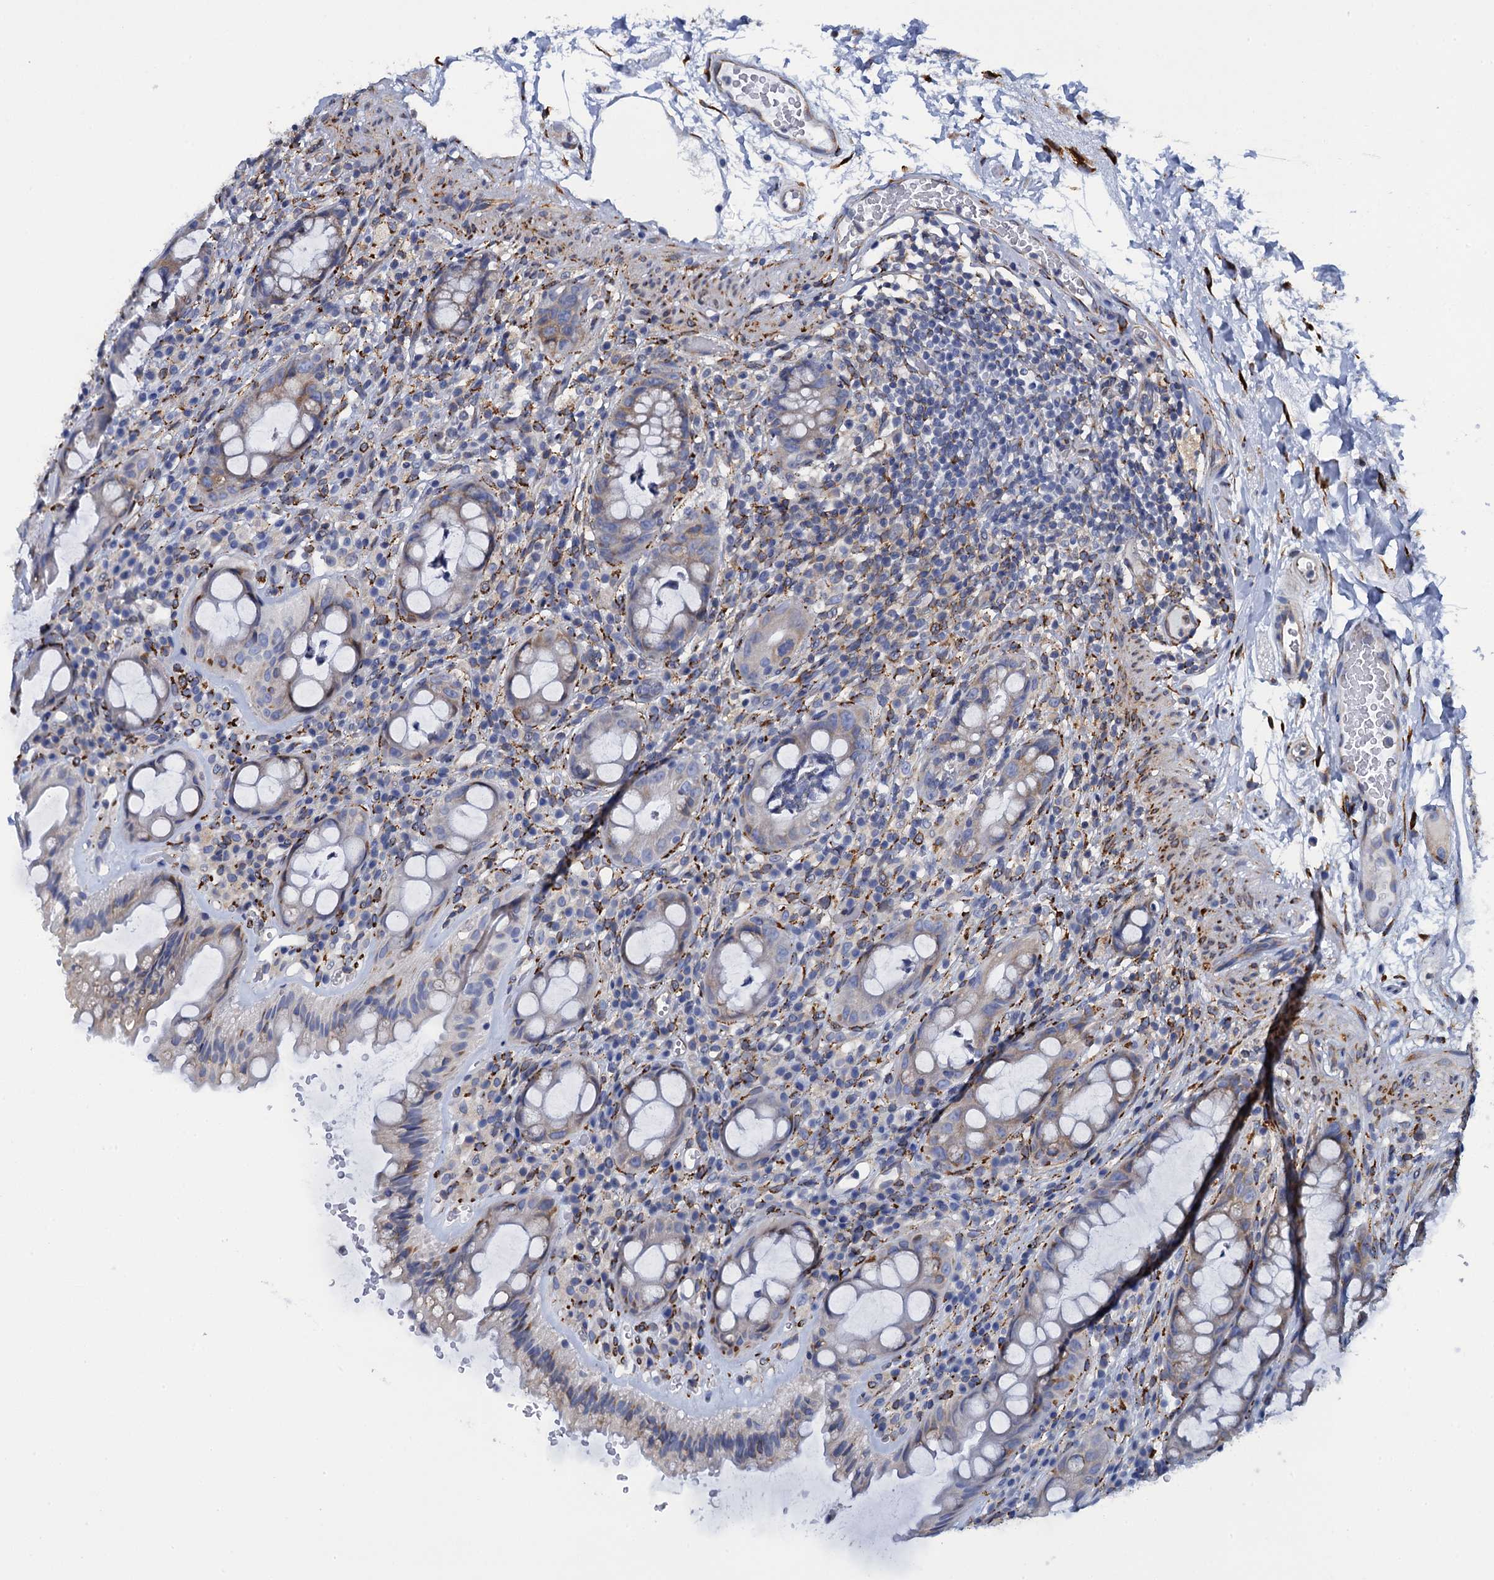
{"staining": {"intensity": "moderate", "quantity": "25%-75%", "location": "cytoplasmic/membranous"}, "tissue": "rectum", "cell_type": "Glandular cells", "image_type": "normal", "snomed": [{"axis": "morphology", "description": "Normal tissue, NOS"}, {"axis": "topography", "description": "Rectum"}], "caption": "DAB immunohistochemical staining of normal rectum exhibits moderate cytoplasmic/membranous protein expression in about 25%-75% of glandular cells.", "gene": "POGLUT3", "patient": {"sex": "female", "age": 57}}